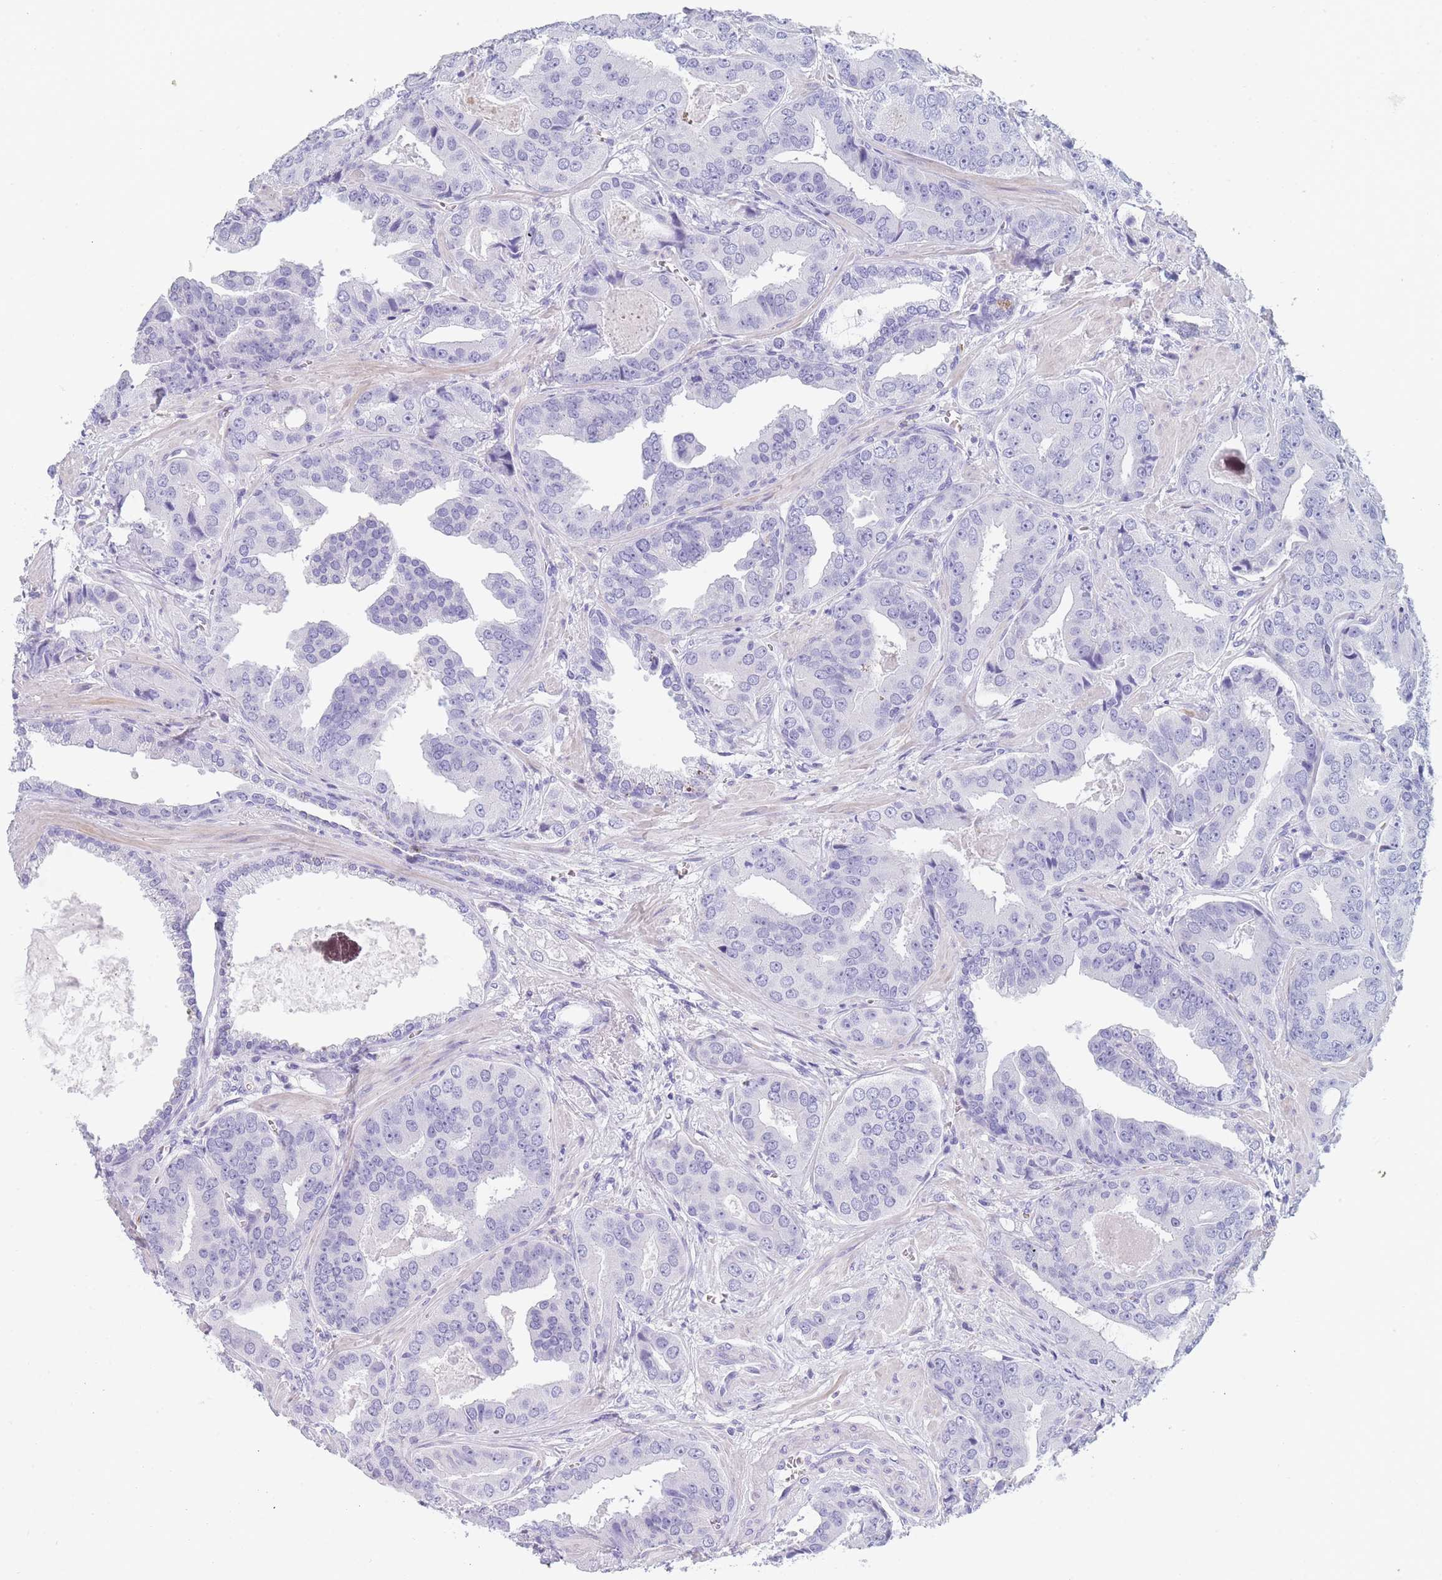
{"staining": {"intensity": "negative", "quantity": "none", "location": "none"}, "tissue": "prostate cancer", "cell_type": "Tumor cells", "image_type": "cancer", "snomed": [{"axis": "morphology", "description": "Adenocarcinoma, High grade"}, {"axis": "topography", "description": "Prostate"}], "caption": "Tumor cells show no significant protein expression in prostate cancer.", "gene": "OR5D16", "patient": {"sex": "male", "age": 71}}